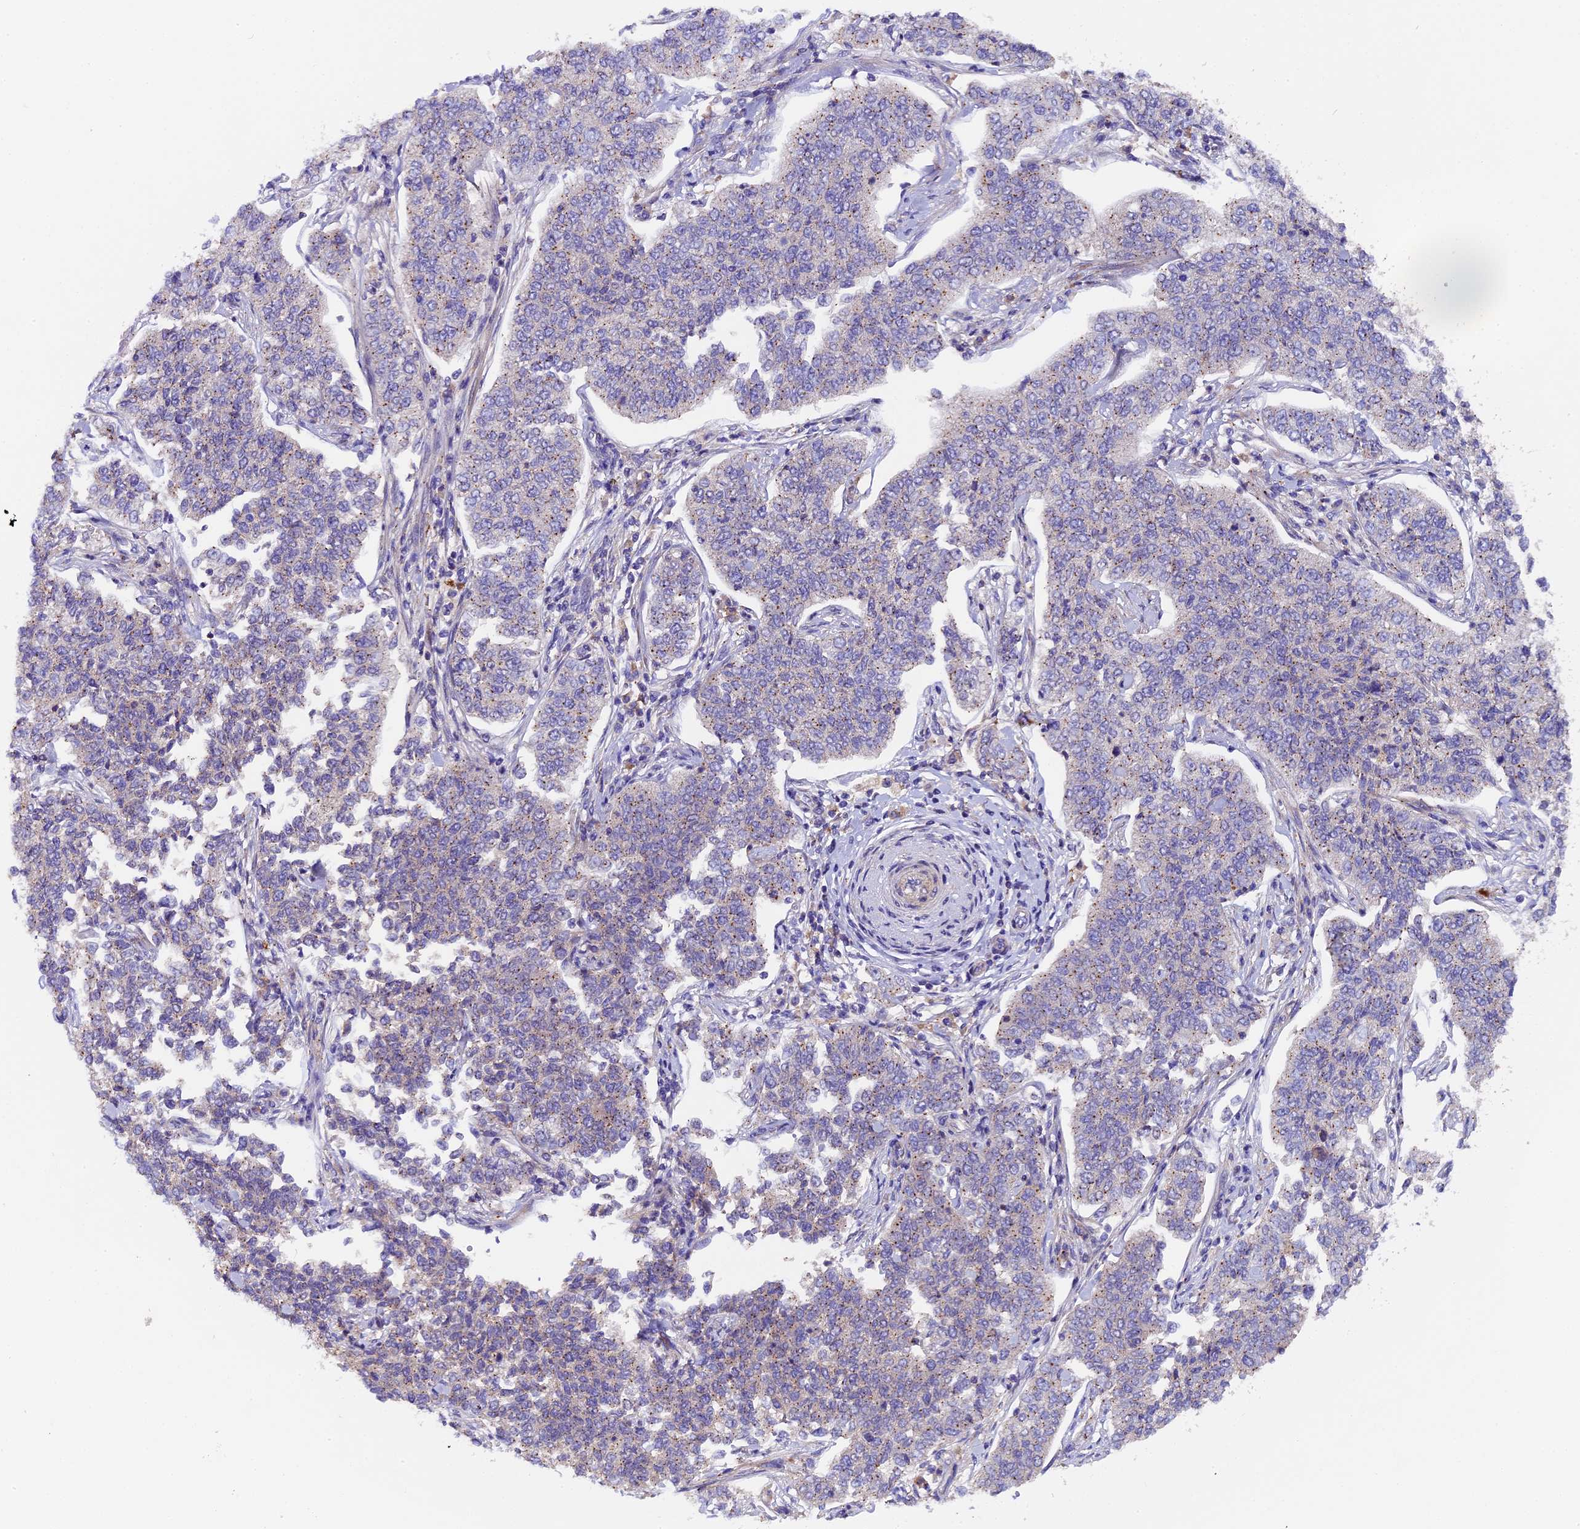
{"staining": {"intensity": "weak", "quantity": "<25%", "location": "cytoplasmic/membranous"}, "tissue": "cervical cancer", "cell_type": "Tumor cells", "image_type": "cancer", "snomed": [{"axis": "morphology", "description": "Squamous cell carcinoma, NOS"}, {"axis": "topography", "description": "Cervix"}], "caption": "Cervical squamous cell carcinoma was stained to show a protein in brown. There is no significant expression in tumor cells.", "gene": "PIGU", "patient": {"sex": "female", "age": 35}}